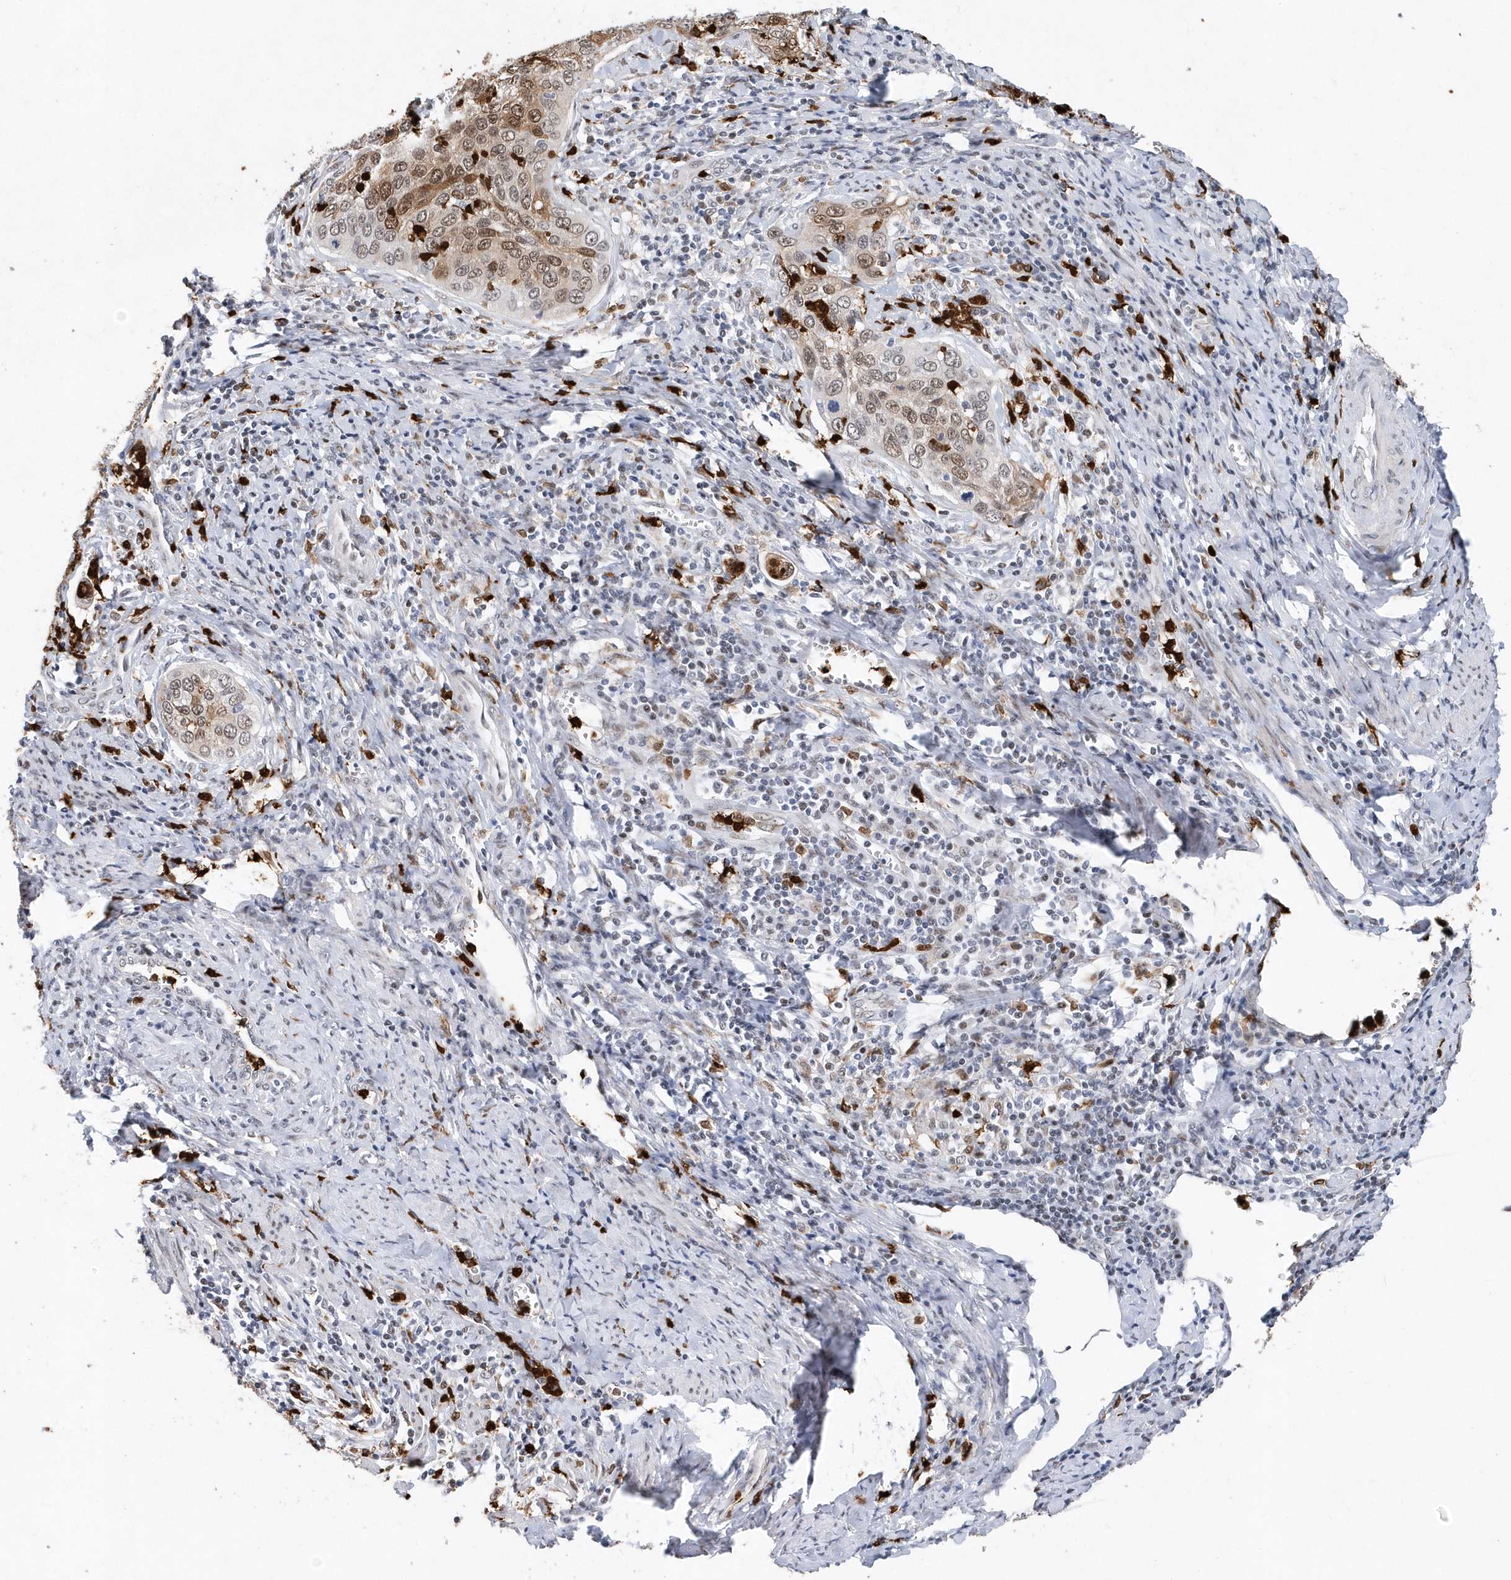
{"staining": {"intensity": "moderate", "quantity": "25%-75%", "location": "cytoplasmic/membranous,nuclear"}, "tissue": "cervical cancer", "cell_type": "Tumor cells", "image_type": "cancer", "snomed": [{"axis": "morphology", "description": "Squamous cell carcinoma, NOS"}, {"axis": "topography", "description": "Cervix"}], "caption": "There is medium levels of moderate cytoplasmic/membranous and nuclear expression in tumor cells of cervical squamous cell carcinoma, as demonstrated by immunohistochemical staining (brown color).", "gene": "RPP30", "patient": {"sex": "female", "age": 53}}